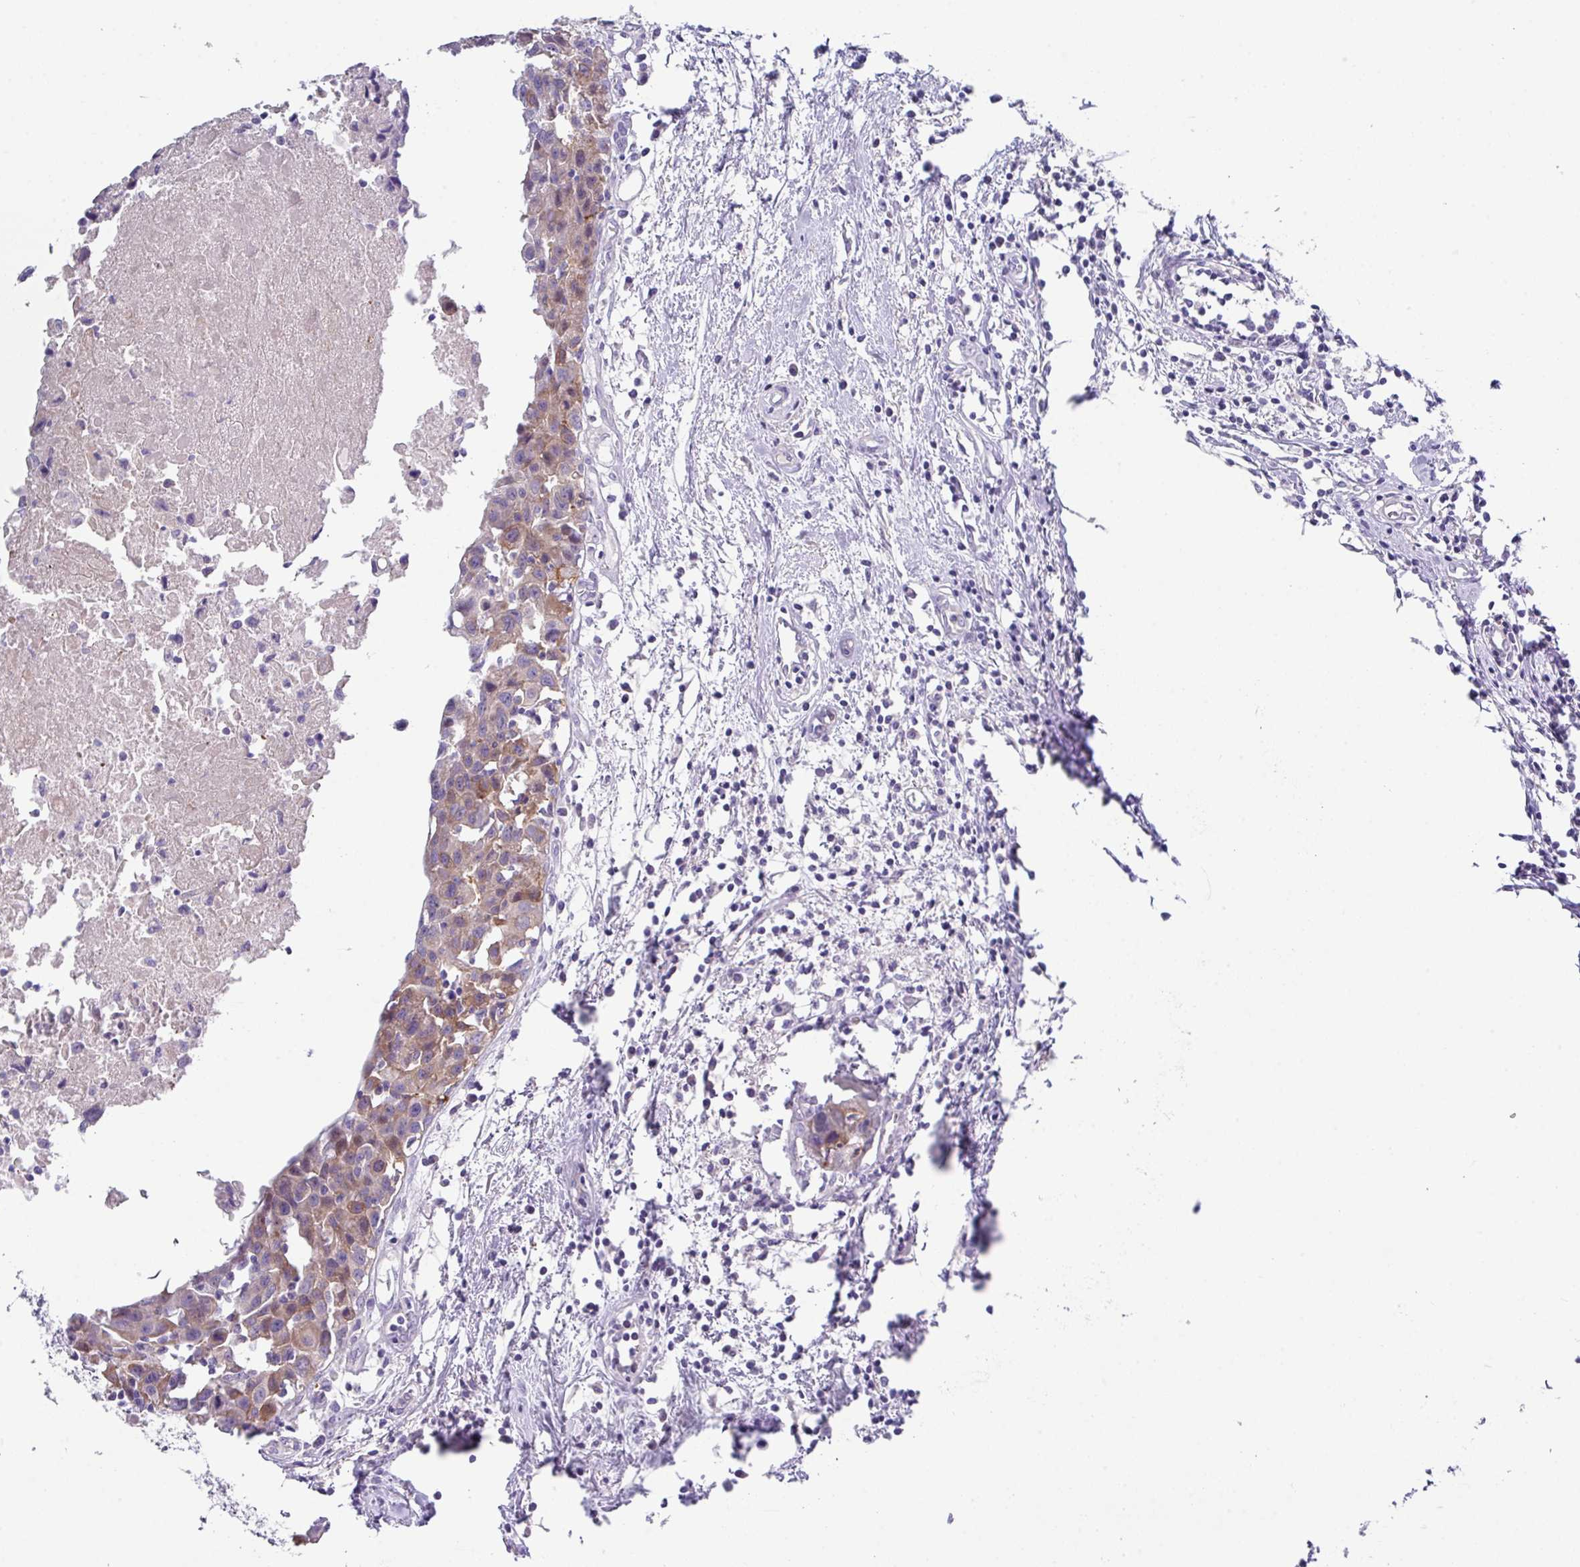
{"staining": {"intensity": "weak", "quantity": ">75%", "location": "cytoplasmic/membranous"}, "tissue": "breast cancer", "cell_type": "Tumor cells", "image_type": "cancer", "snomed": [{"axis": "morphology", "description": "Carcinoma, NOS"}, {"axis": "topography", "description": "Breast"}], "caption": "The photomicrograph exhibits staining of breast cancer, revealing weak cytoplasmic/membranous protein staining (brown color) within tumor cells.", "gene": "DNAL1", "patient": {"sex": "female", "age": 60}}